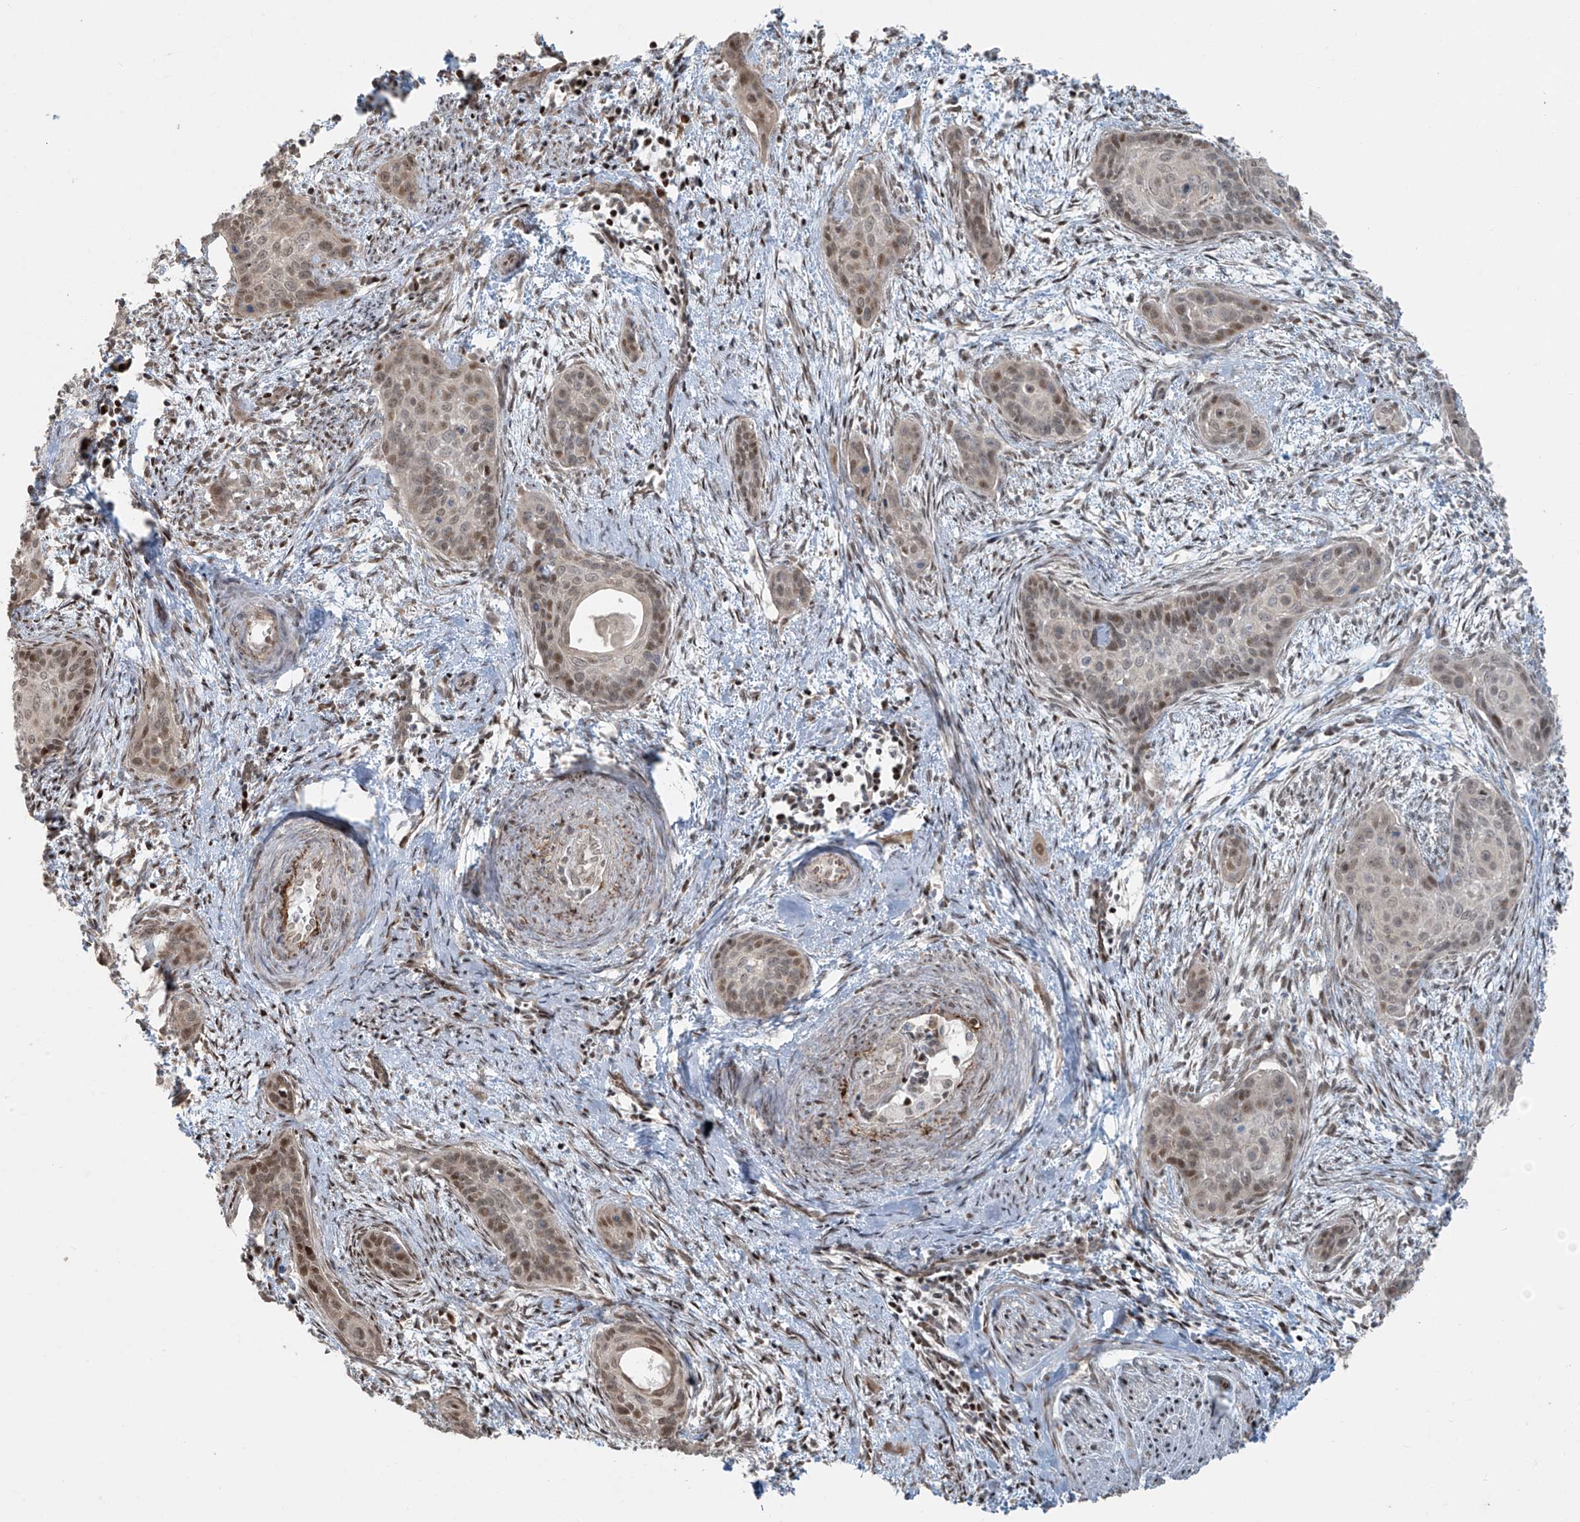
{"staining": {"intensity": "moderate", "quantity": "25%-75%", "location": "nuclear"}, "tissue": "cervical cancer", "cell_type": "Tumor cells", "image_type": "cancer", "snomed": [{"axis": "morphology", "description": "Squamous cell carcinoma, NOS"}, {"axis": "topography", "description": "Cervix"}], "caption": "The image shows a brown stain indicating the presence of a protein in the nuclear of tumor cells in cervical cancer.", "gene": "TTC22", "patient": {"sex": "female", "age": 33}}